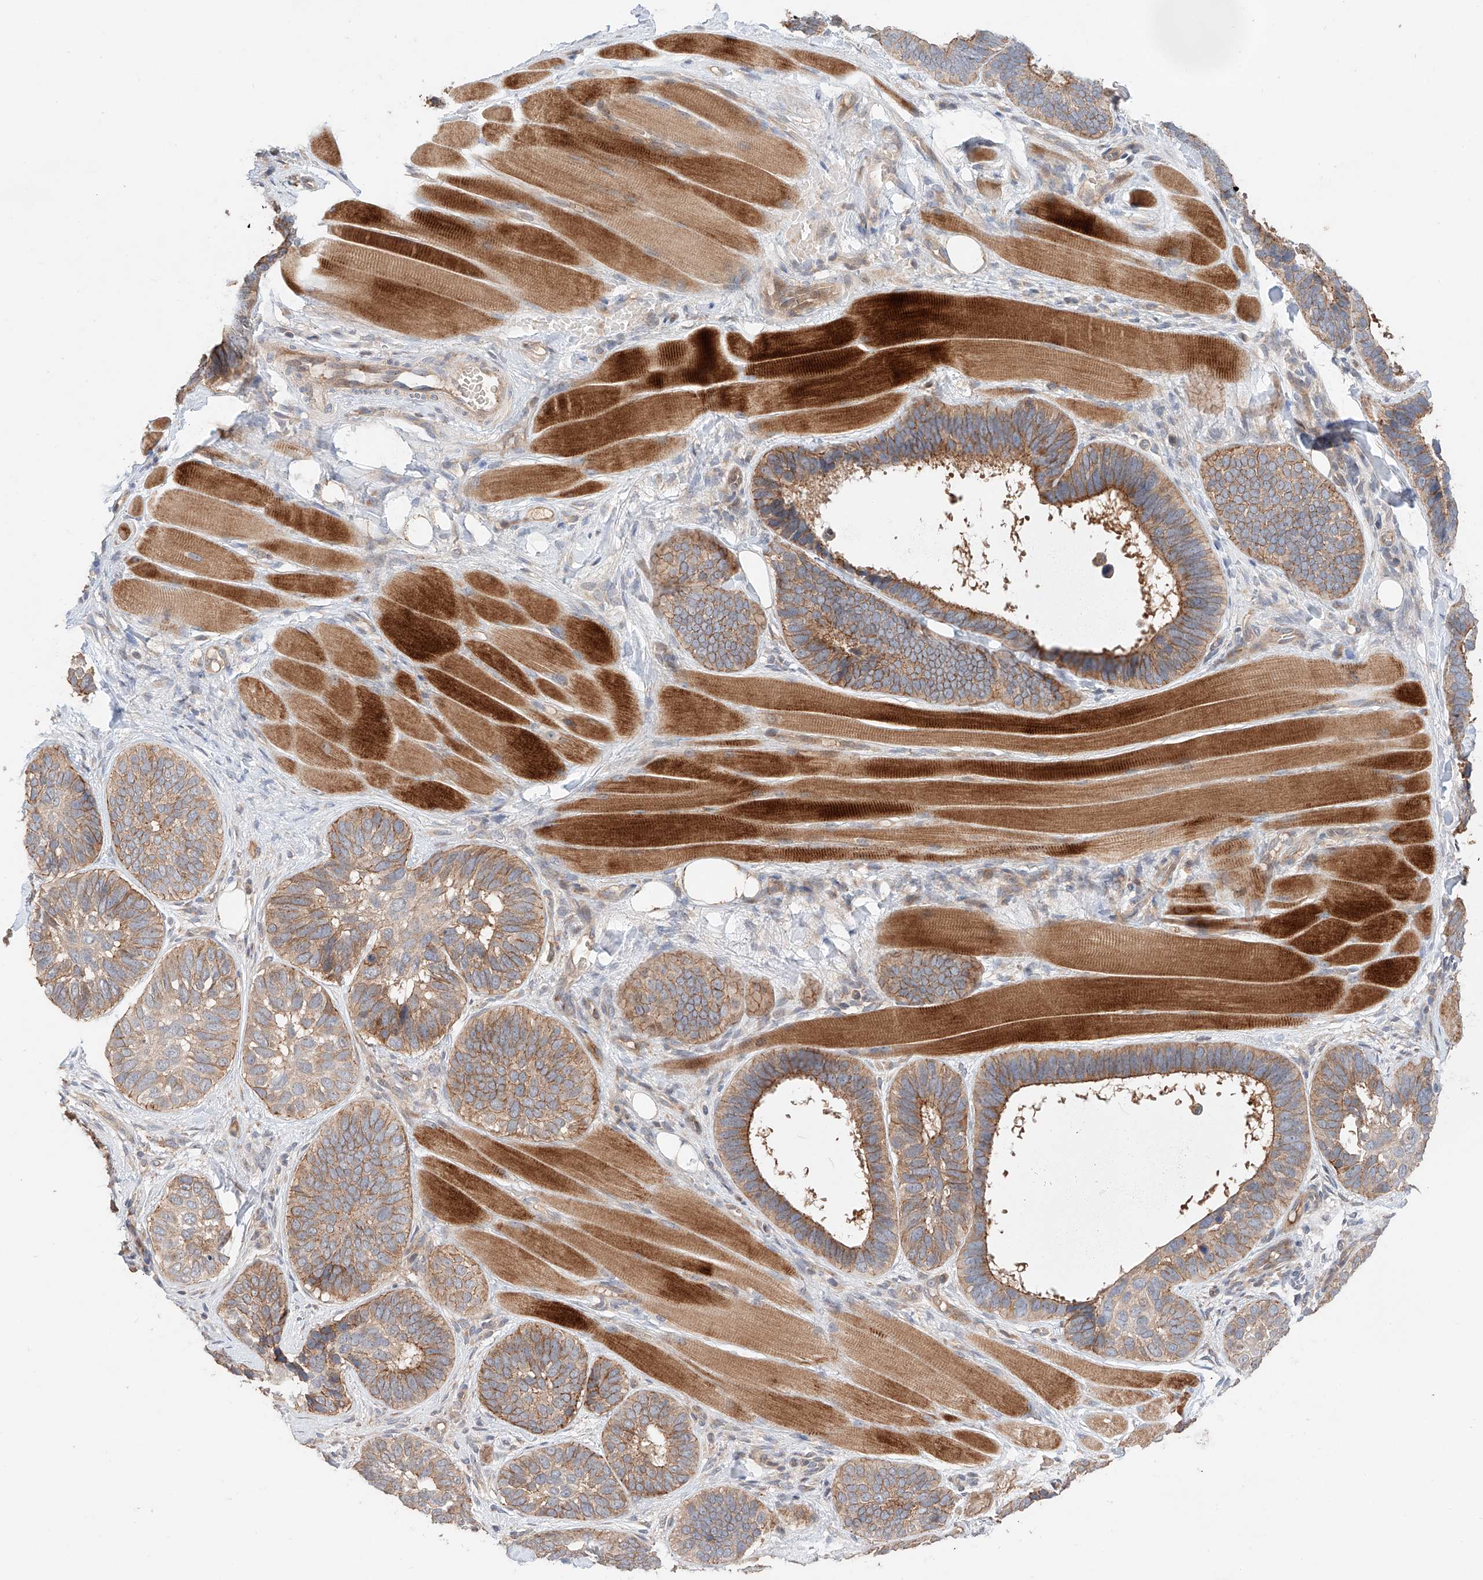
{"staining": {"intensity": "moderate", "quantity": ">75%", "location": "cytoplasmic/membranous"}, "tissue": "skin cancer", "cell_type": "Tumor cells", "image_type": "cancer", "snomed": [{"axis": "morphology", "description": "Basal cell carcinoma"}, {"axis": "topography", "description": "Skin"}], "caption": "Moderate cytoplasmic/membranous expression for a protein is identified in approximately >75% of tumor cells of basal cell carcinoma (skin) using IHC.", "gene": "XPNPEP1", "patient": {"sex": "male", "age": 62}}